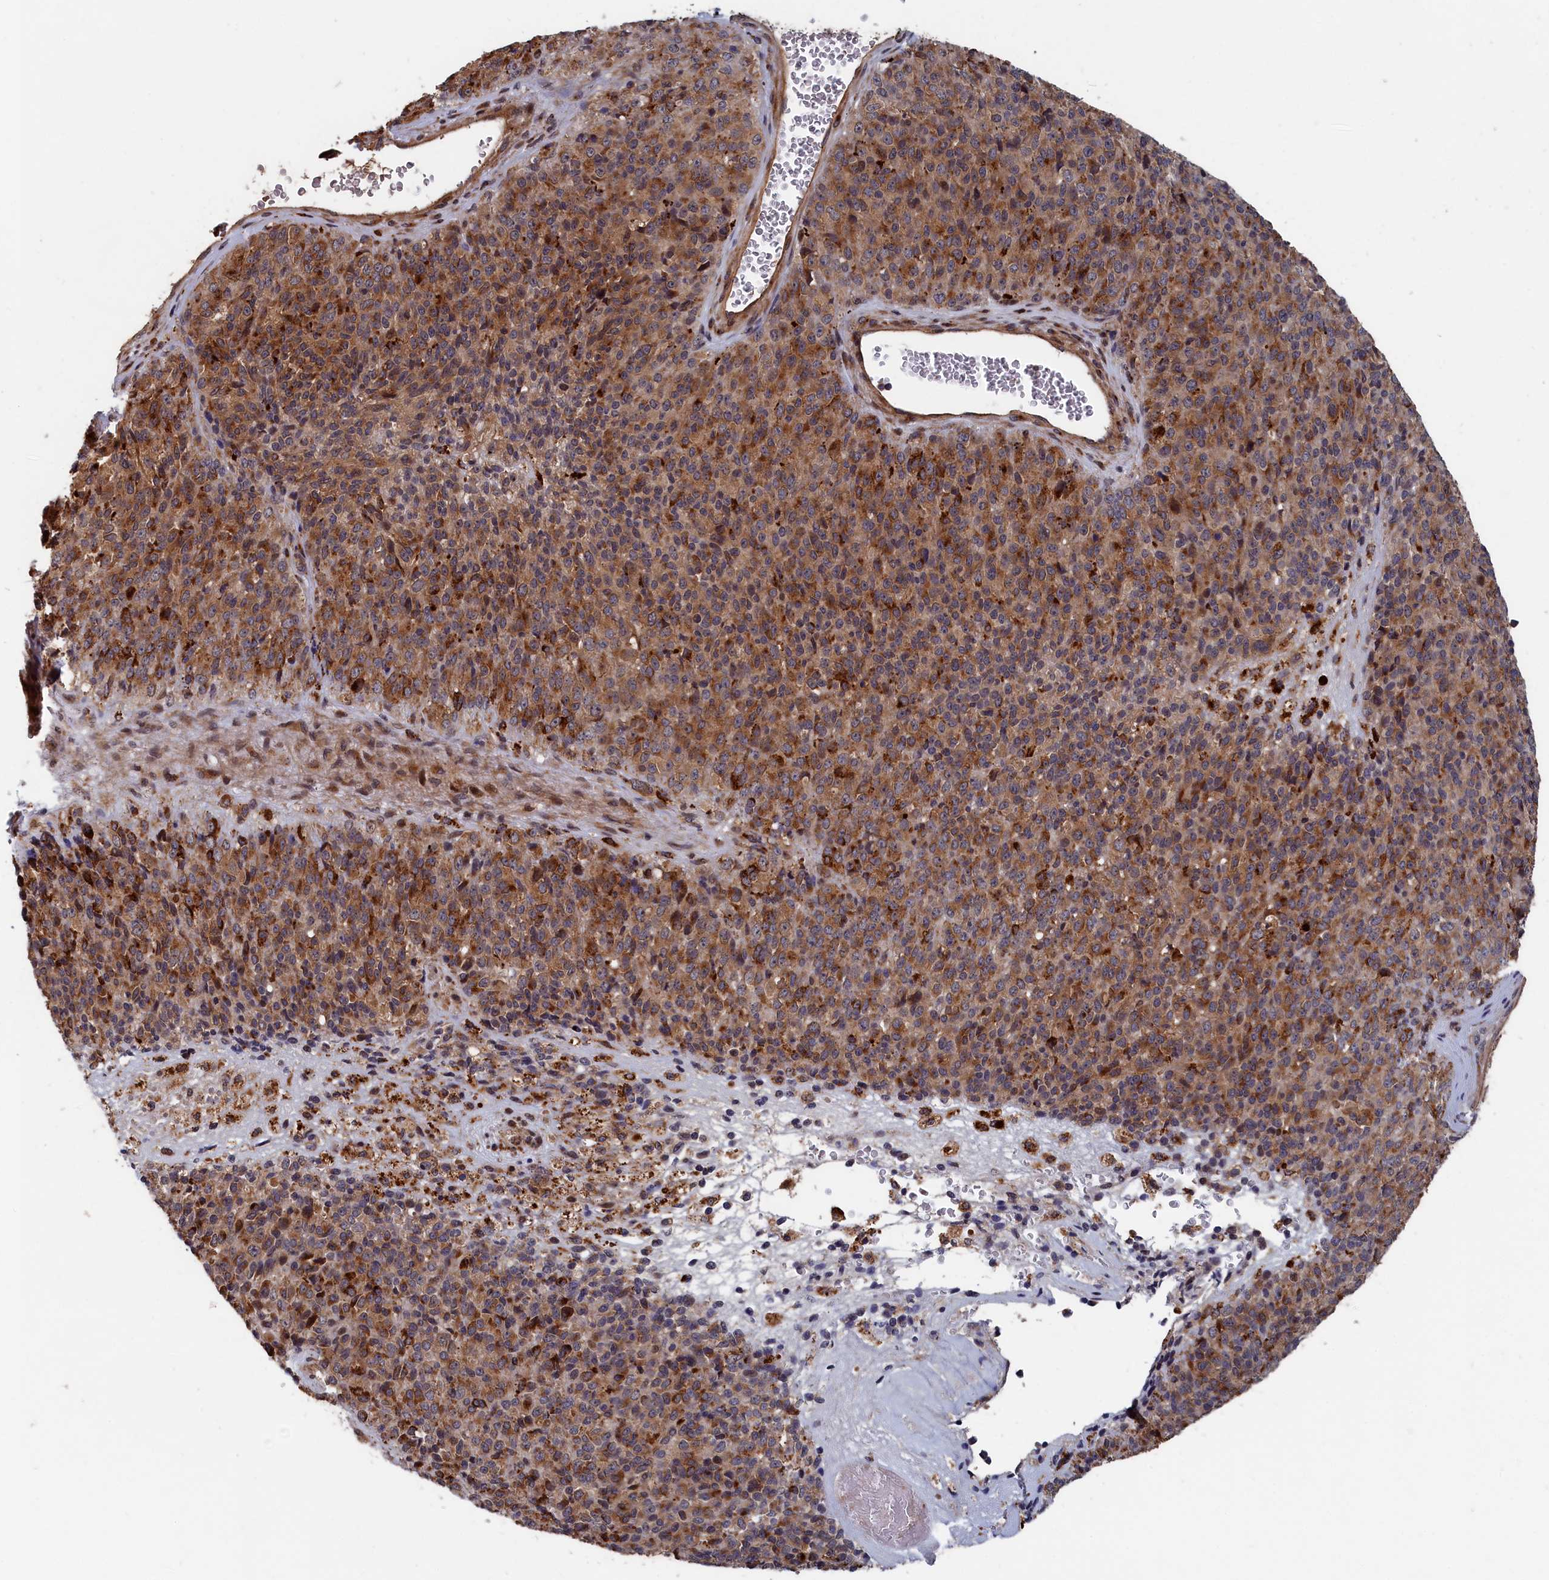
{"staining": {"intensity": "moderate", "quantity": ">75%", "location": "cytoplasmic/membranous"}, "tissue": "melanoma", "cell_type": "Tumor cells", "image_type": "cancer", "snomed": [{"axis": "morphology", "description": "Malignant melanoma, Metastatic site"}, {"axis": "topography", "description": "Brain"}], "caption": "Melanoma stained with DAB (3,3'-diaminobenzidine) immunohistochemistry (IHC) reveals medium levels of moderate cytoplasmic/membranous positivity in about >75% of tumor cells. (DAB IHC with brightfield microscopy, high magnification).", "gene": "TRAPPC2L", "patient": {"sex": "female", "age": 56}}